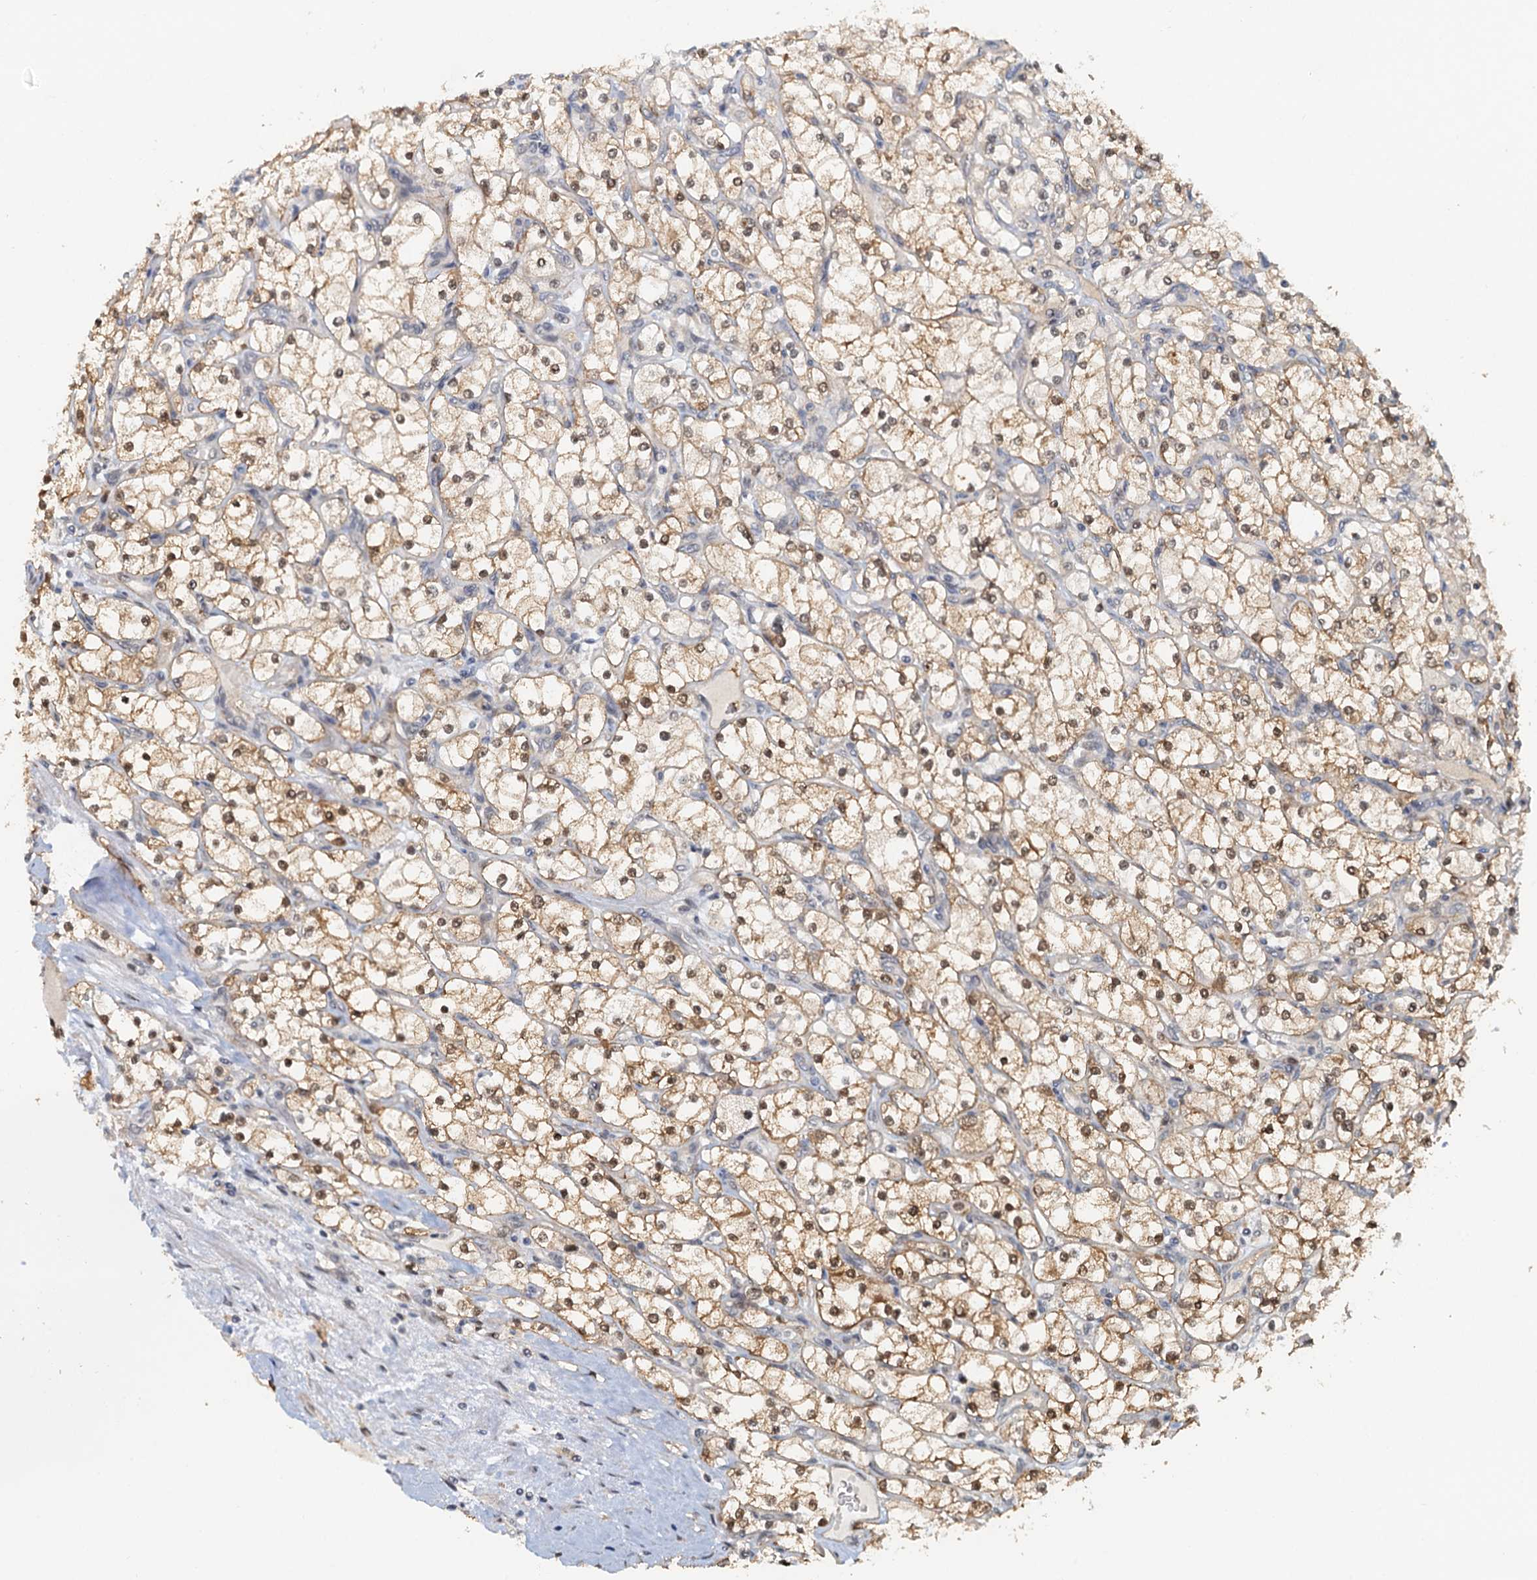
{"staining": {"intensity": "moderate", "quantity": "25%-75%", "location": "cytoplasmic/membranous,nuclear"}, "tissue": "renal cancer", "cell_type": "Tumor cells", "image_type": "cancer", "snomed": [{"axis": "morphology", "description": "Adenocarcinoma, NOS"}, {"axis": "topography", "description": "Kidney"}], "caption": "Human renal adenocarcinoma stained with a brown dye shows moderate cytoplasmic/membranous and nuclear positive expression in approximately 25%-75% of tumor cells.", "gene": "SPINDOC", "patient": {"sex": "male", "age": 80}}